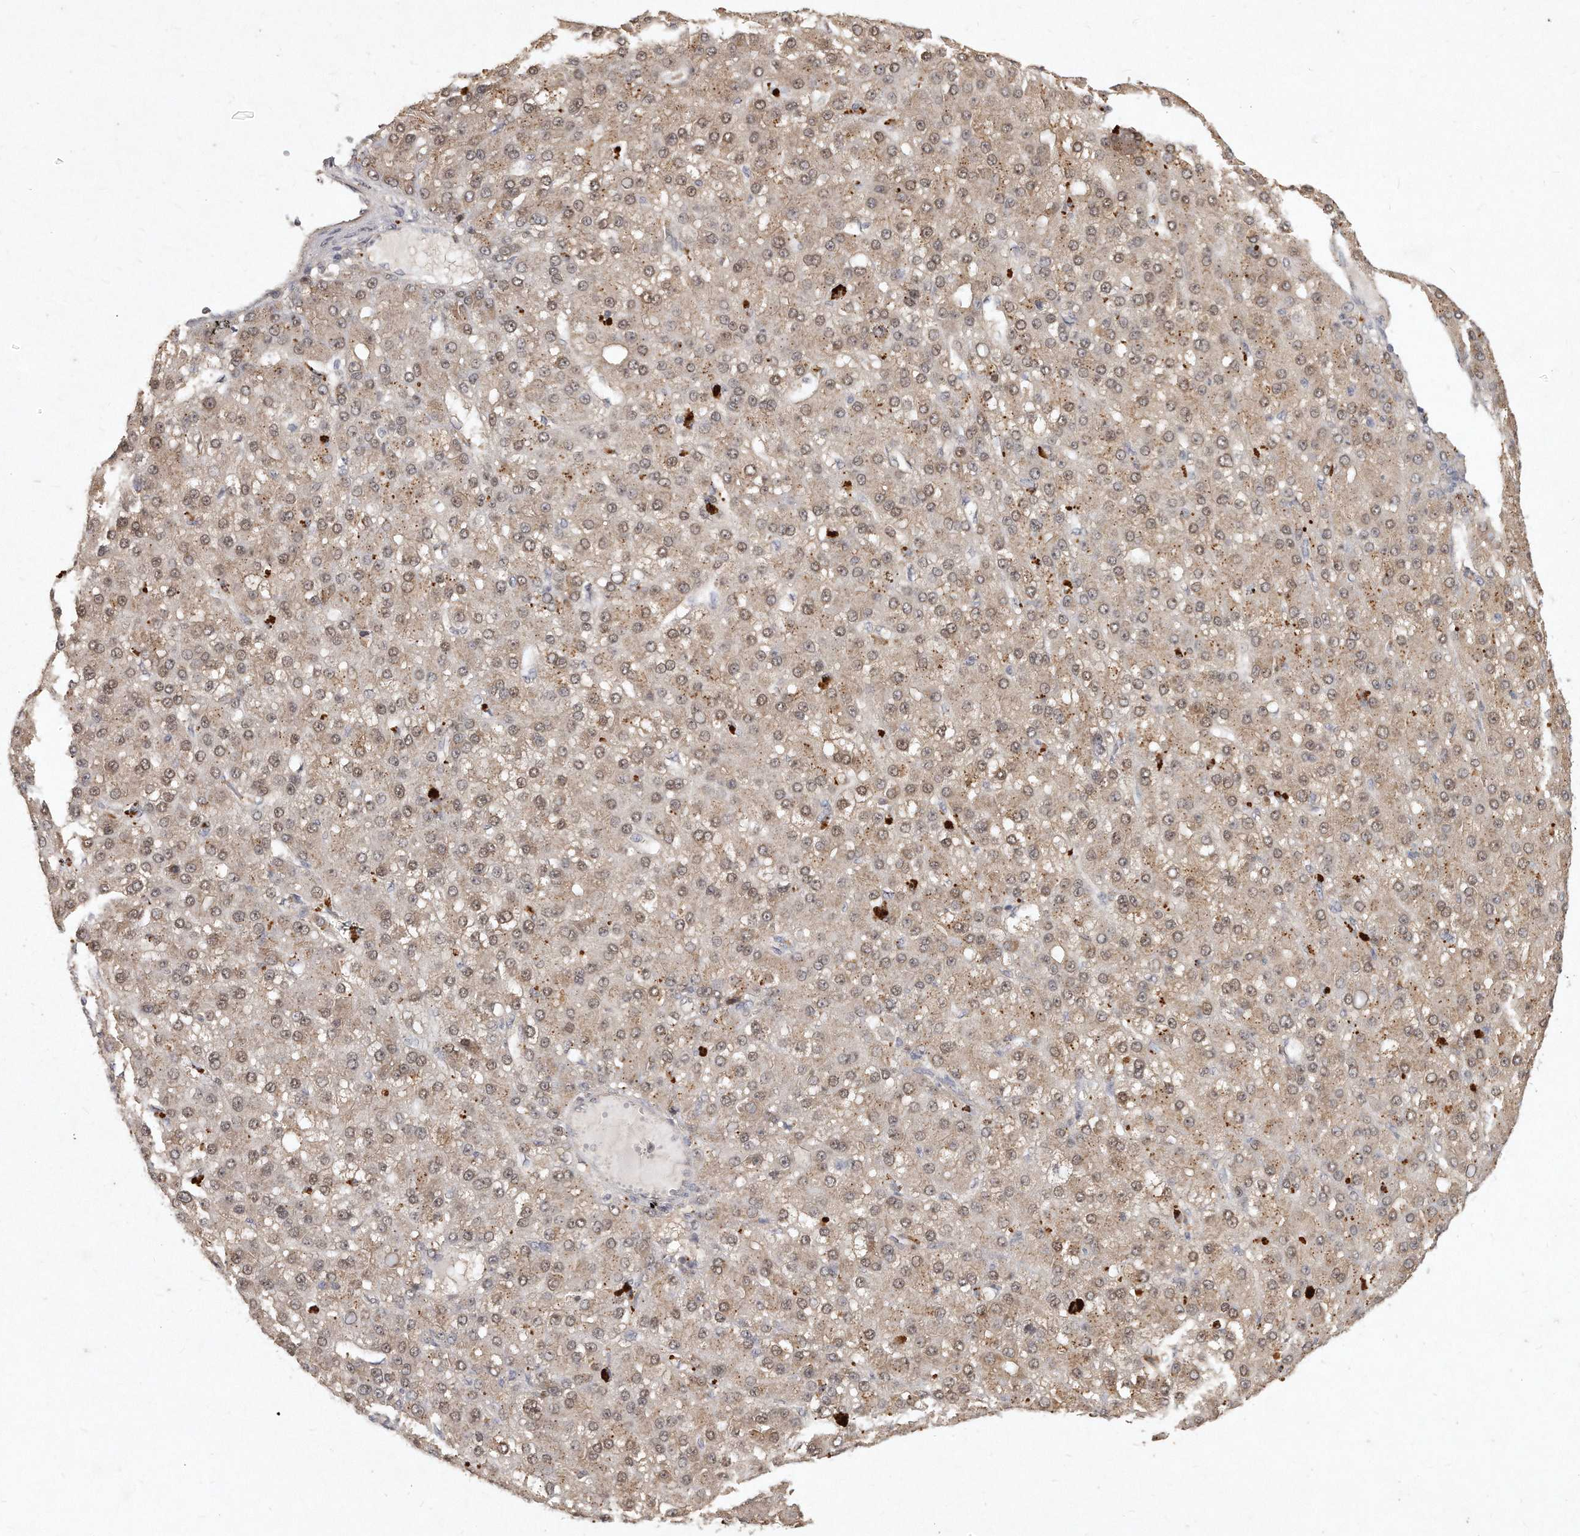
{"staining": {"intensity": "weak", "quantity": ">75%", "location": "cytoplasmic/membranous,nuclear"}, "tissue": "liver cancer", "cell_type": "Tumor cells", "image_type": "cancer", "snomed": [{"axis": "morphology", "description": "Carcinoma, Hepatocellular, NOS"}, {"axis": "topography", "description": "Liver"}], "caption": "Protein positivity by immunohistochemistry demonstrates weak cytoplasmic/membranous and nuclear positivity in approximately >75% of tumor cells in hepatocellular carcinoma (liver).", "gene": "LGALS8", "patient": {"sex": "male", "age": 67}}